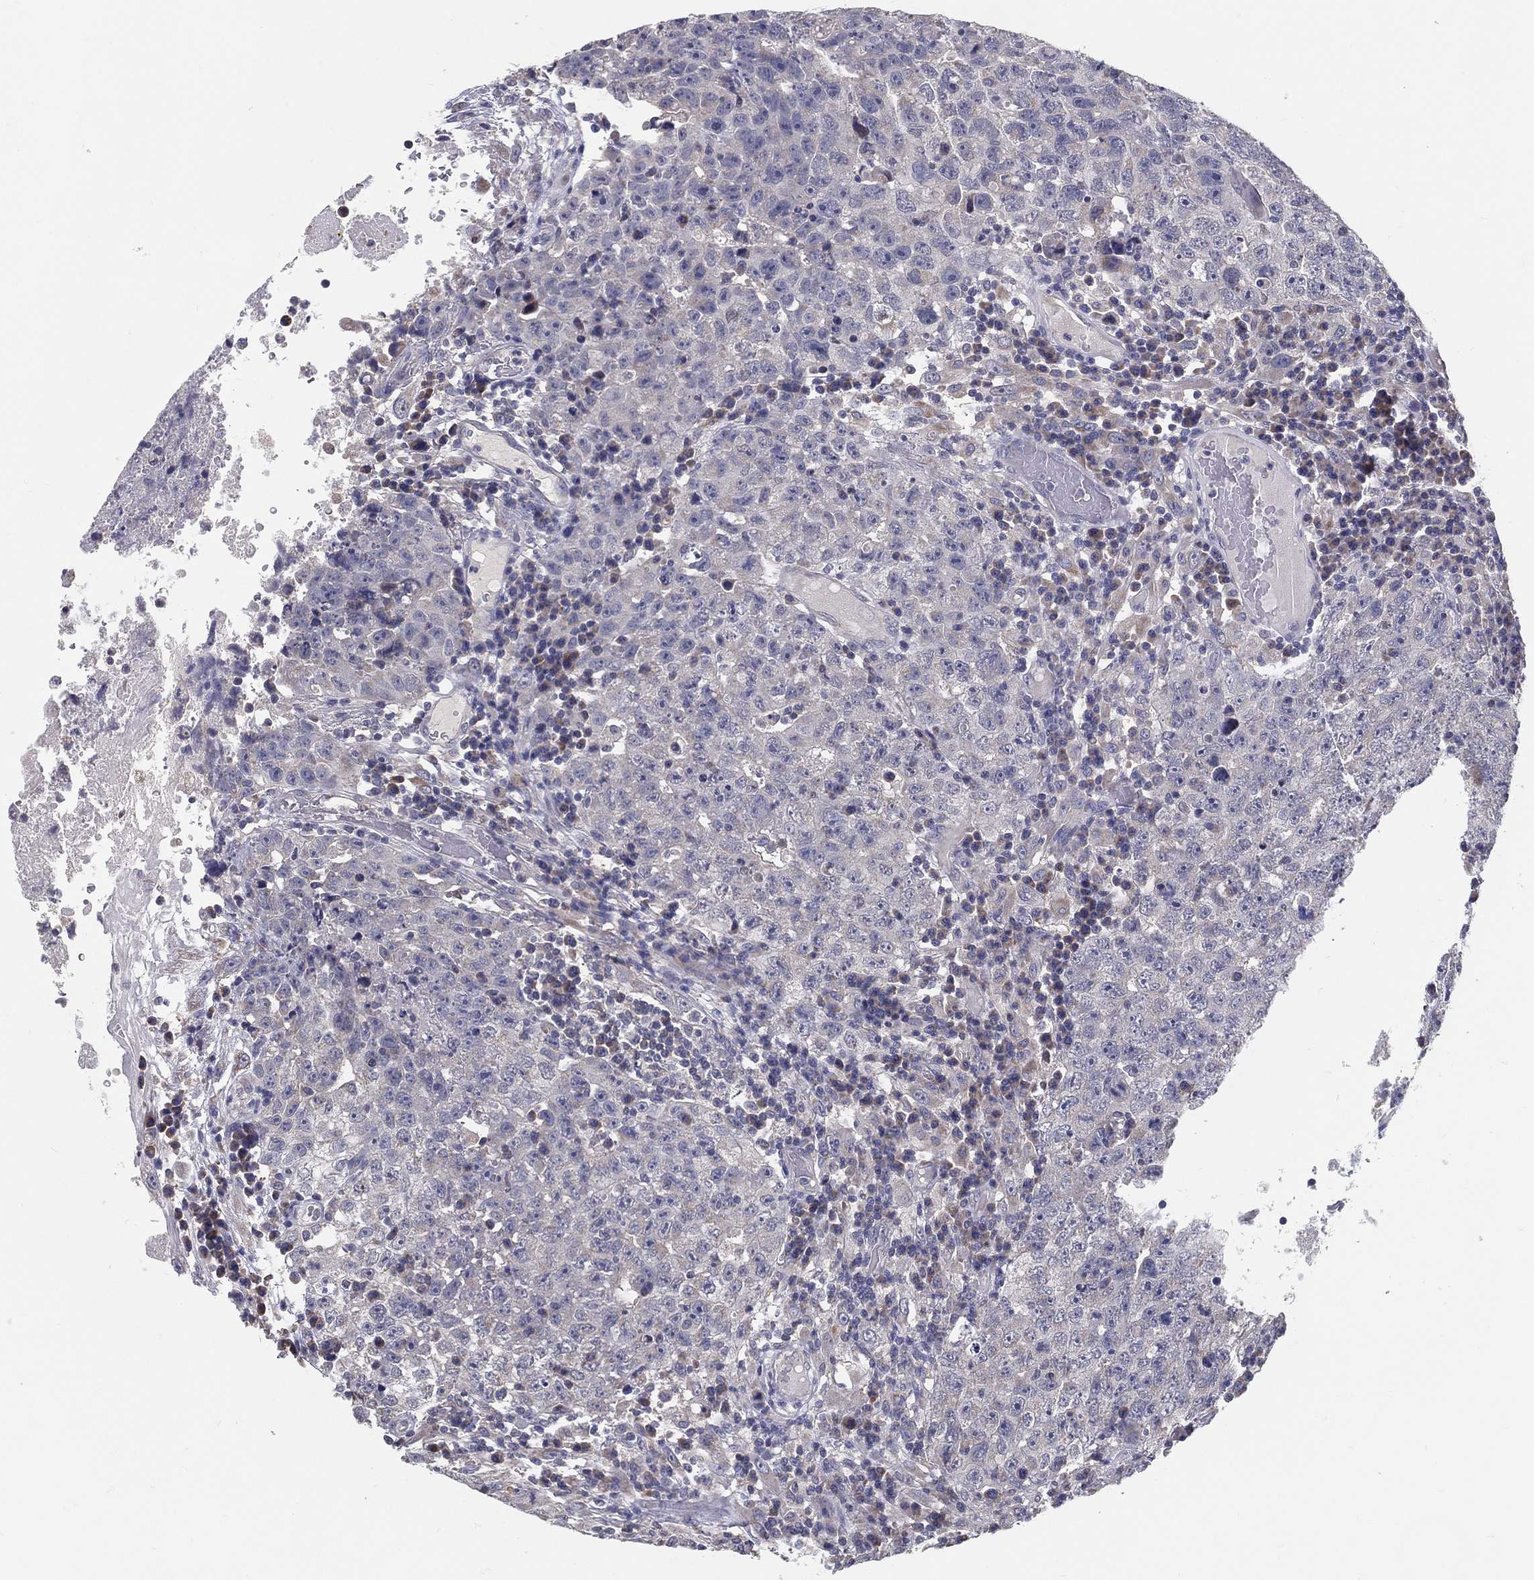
{"staining": {"intensity": "negative", "quantity": "none", "location": "none"}, "tissue": "testis cancer", "cell_type": "Tumor cells", "image_type": "cancer", "snomed": [{"axis": "morphology", "description": "Necrosis, NOS"}, {"axis": "morphology", "description": "Carcinoma, Embryonal, NOS"}, {"axis": "topography", "description": "Testis"}], "caption": "There is no significant staining in tumor cells of testis cancer (embryonal carcinoma).", "gene": "PCSK1", "patient": {"sex": "male", "age": 19}}